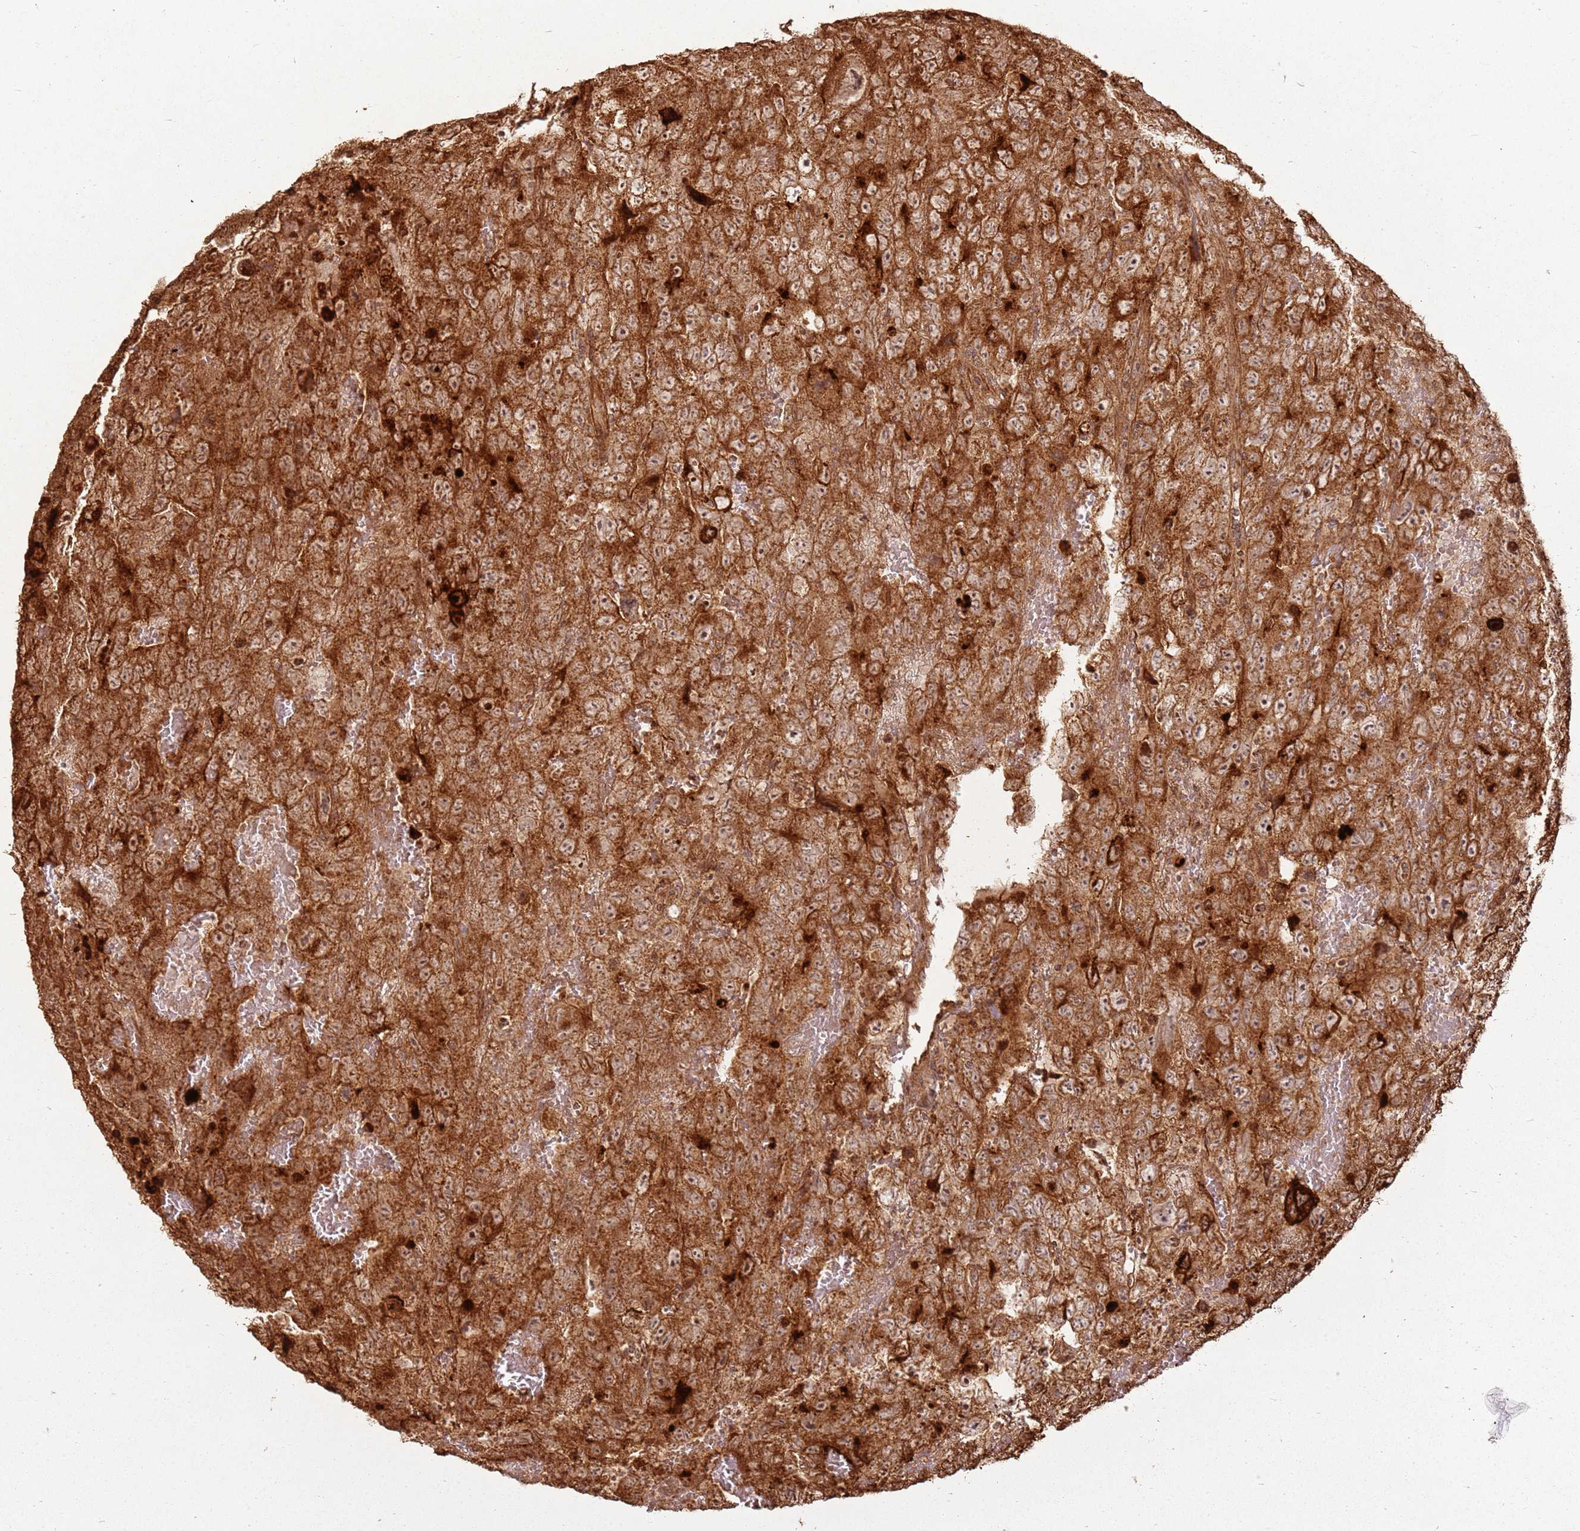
{"staining": {"intensity": "strong", "quantity": ">75%", "location": "cytoplasmic/membranous,nuclear"}, "tissue": "testis cancer", "cell_type": "Tumor cells", "image_type": "cancer", "snomed": [{"axis": "morphology", "description": "Carcinoma, Embryonal, NOS"}, {"axis": "topography", "description": "Testis"}], "caption": "Approximately >75% of tumor cells in testis cancer (embryonal carcinoma) show strong cytoplasmic/membranous and nuclear protein staining as visualized by brown immunohistochemical staining.", "gene": "MRPS6", "patient": {"sex": "male", "age": 45}}